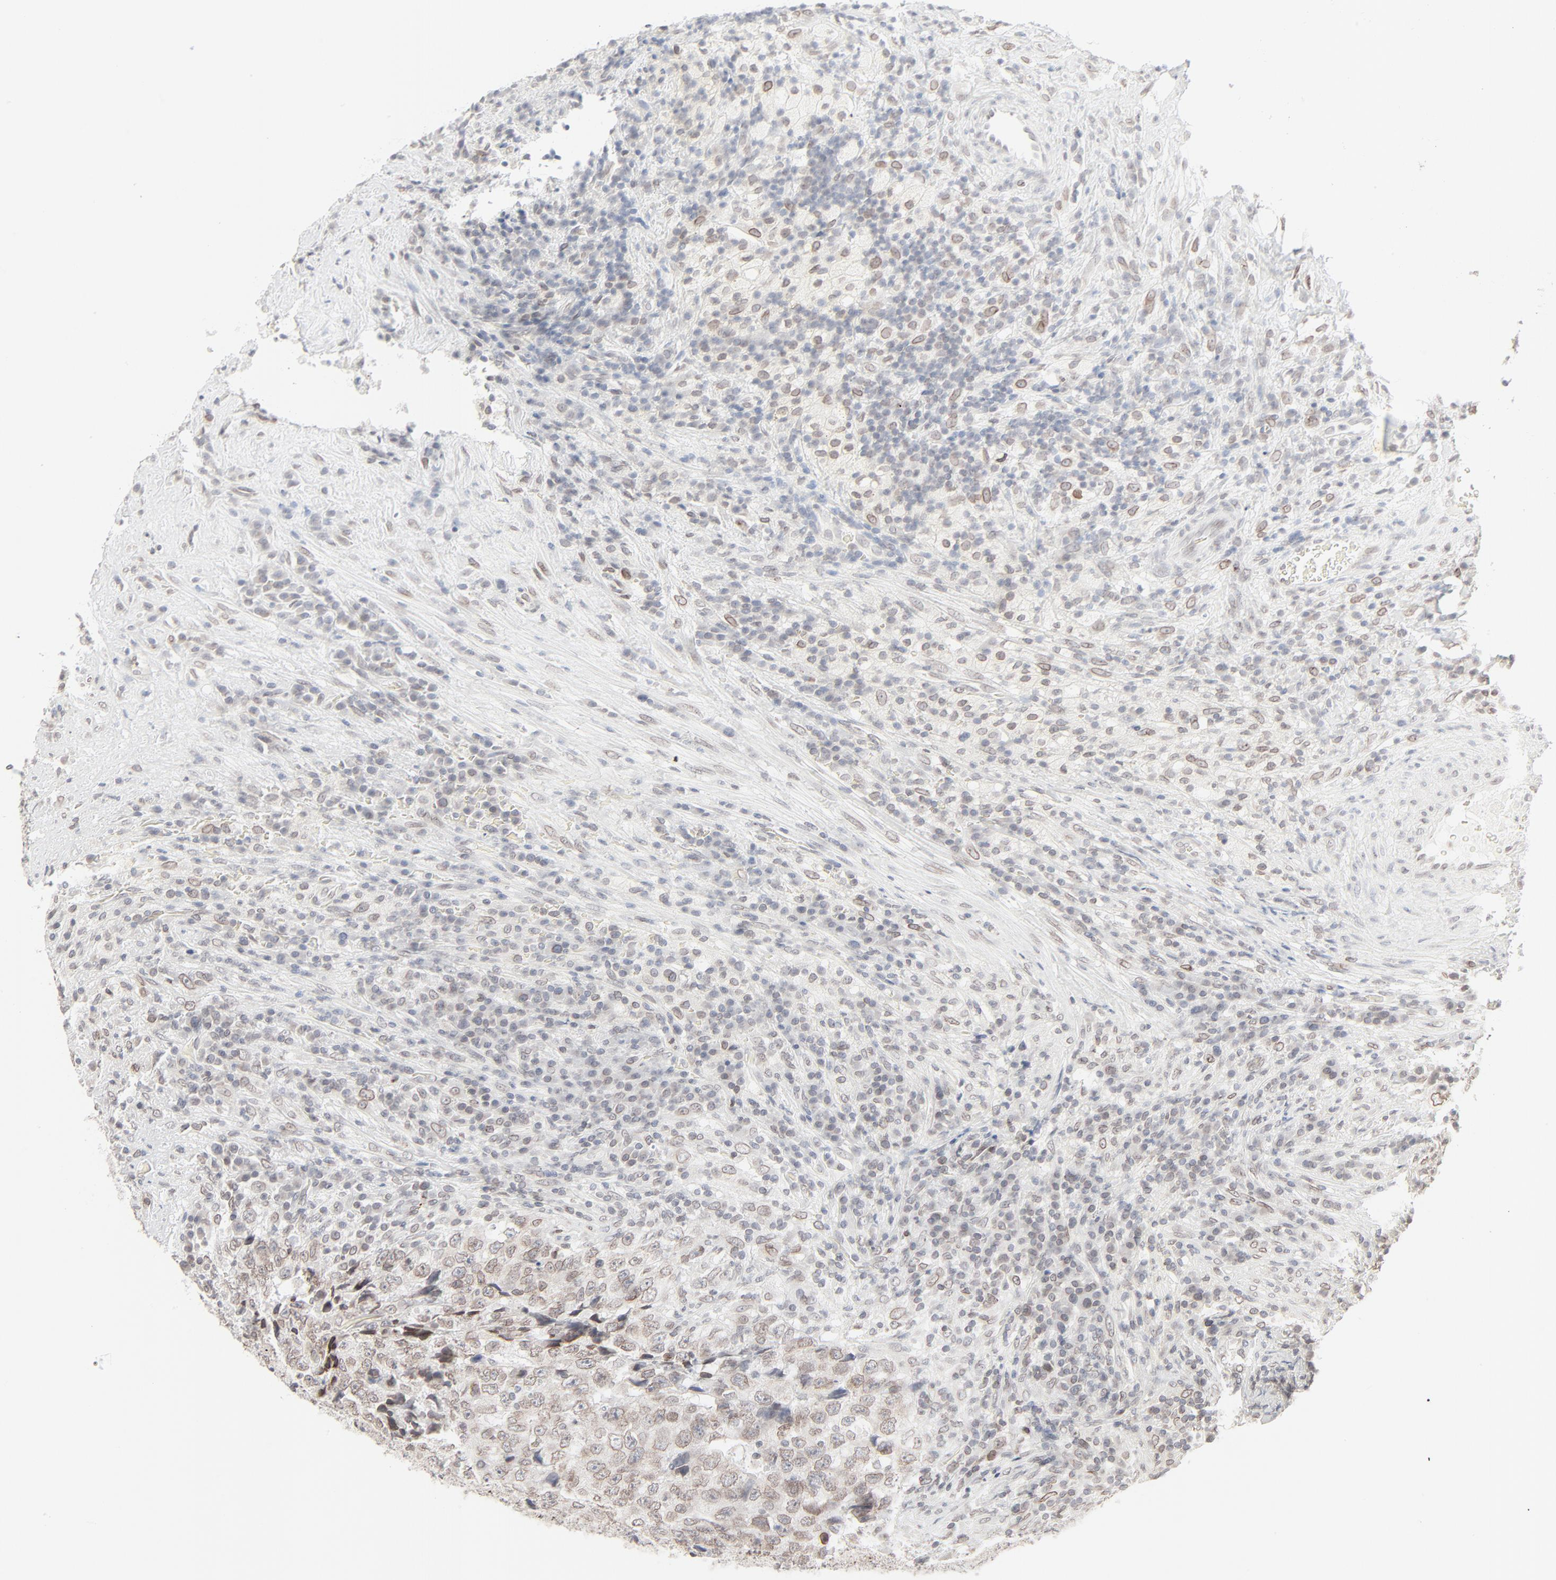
{"staining": {"intensity": "weak", "quantity": "25%-75%", "location": "cytoplasmic/membranous,nuclear"}, "tissue": "testis cancer", "cell_type": "Tumor cells", "image_type": "cancer", "snomed": [{"axis": "morphology", "description": "Necrosis, NOS"}, {"axis": "morphology", "description": "Carcinoma, Embryonal, NOS"}, {"axis": "topography", "description": "Testis"}], "caption": "Tumor cells demonstrate low levels of weak cytoplasmic/membranous and nuclear staining in approximately 25%-75% of cells in testis embryonal carcinoma.", "gene": "MAD1L1", "patient": {"sex": "male", "age": 19}}